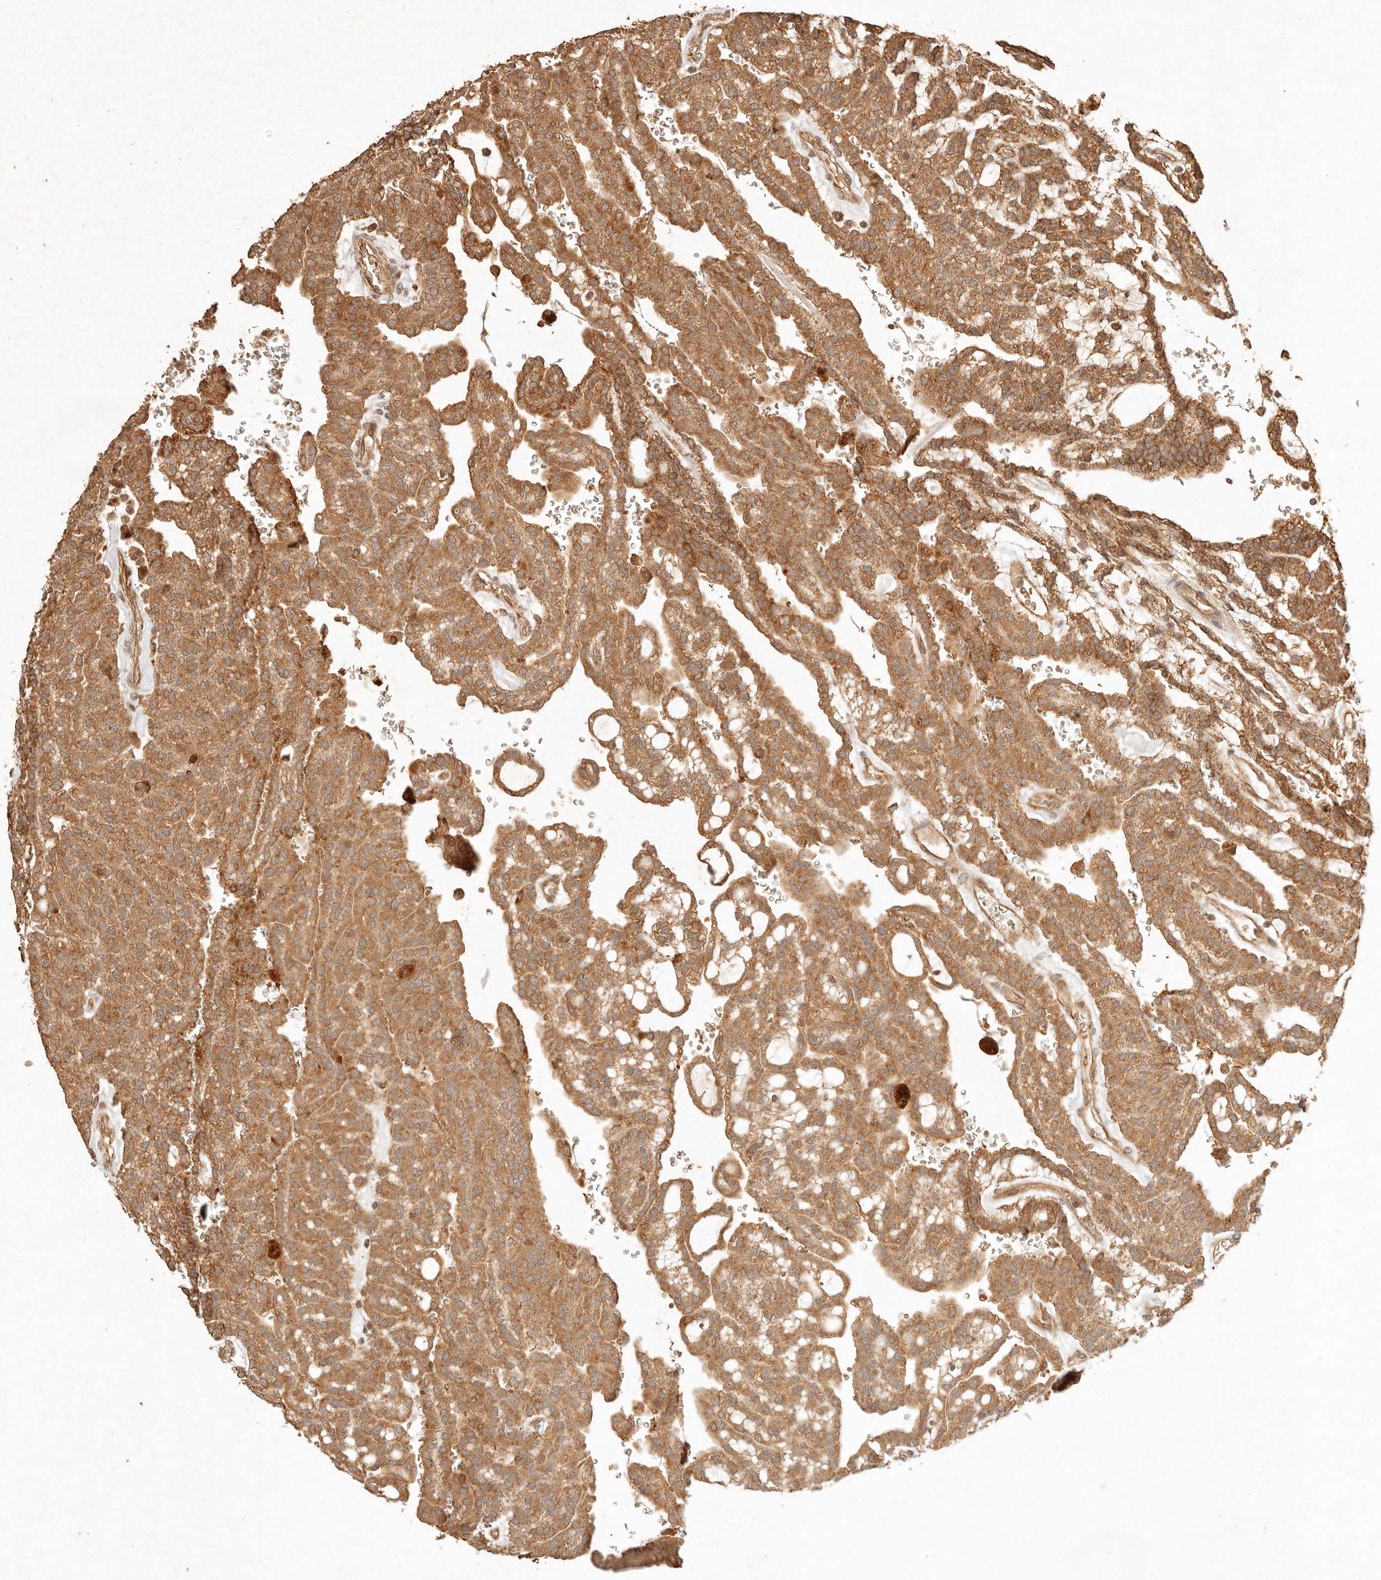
{"staining": {"intensity": "moderate", "quantity": ">75%", "location": "cytoplasmic/membranous"}, "tissue": "renal cancer", "cell_type": "Tumor cells", "image_type": "cancer", "snomed": [{"axis": "morphology", "description": "Adenocarcinoma, NOS"}, {"axis": "topography", "description": "Kidney"}], "caption": "Immunohistochemical staining of renal cancer demonstrates medium levels of moderate cytoplasmic/membranous protein positivity in about >75% of tumor cells.", "gene": "CLEC4C", "patient": {"sex": "male", "age": 63}}